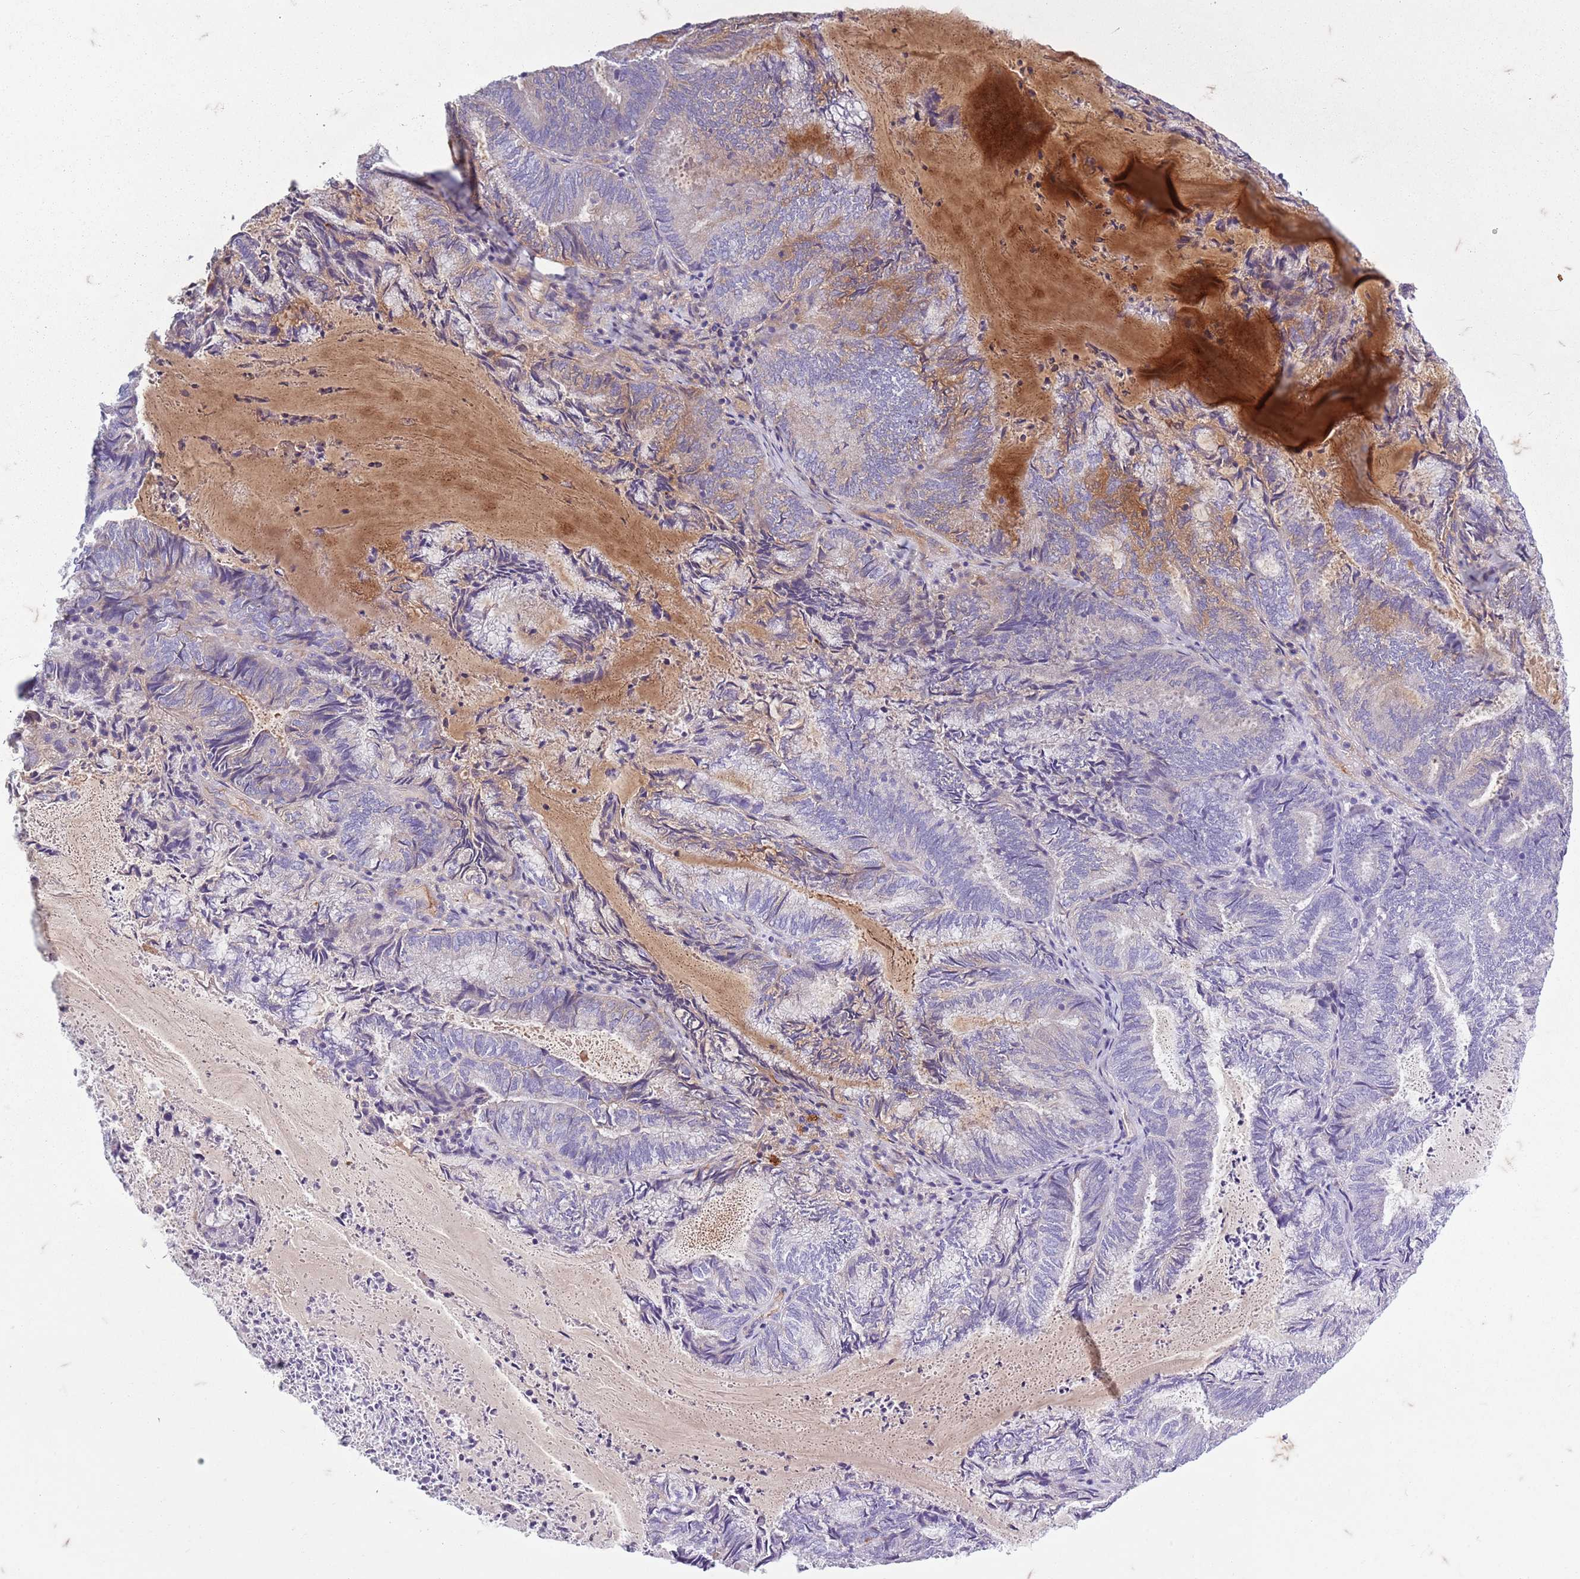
{"staining": {"intensity": "negative", "quantity": "none", "location": "none"}, "tissue": "endometrial cancer", "cell_type": "Tumor cells", "image_type": "cancer", "snomed": [{"axis": "morphology", "description": "Adenocarcinoma, NOS"}, {"axis": "topography", "description": "Endometrium"}], "caption": "IHC photomicrograph of human adenocarcinoma (endometrial) stained for a protein (brown), which displays no positivity in tumor cells.", "gene": "TAS2R38", "patient": {"sex": "female", "age": 80}}